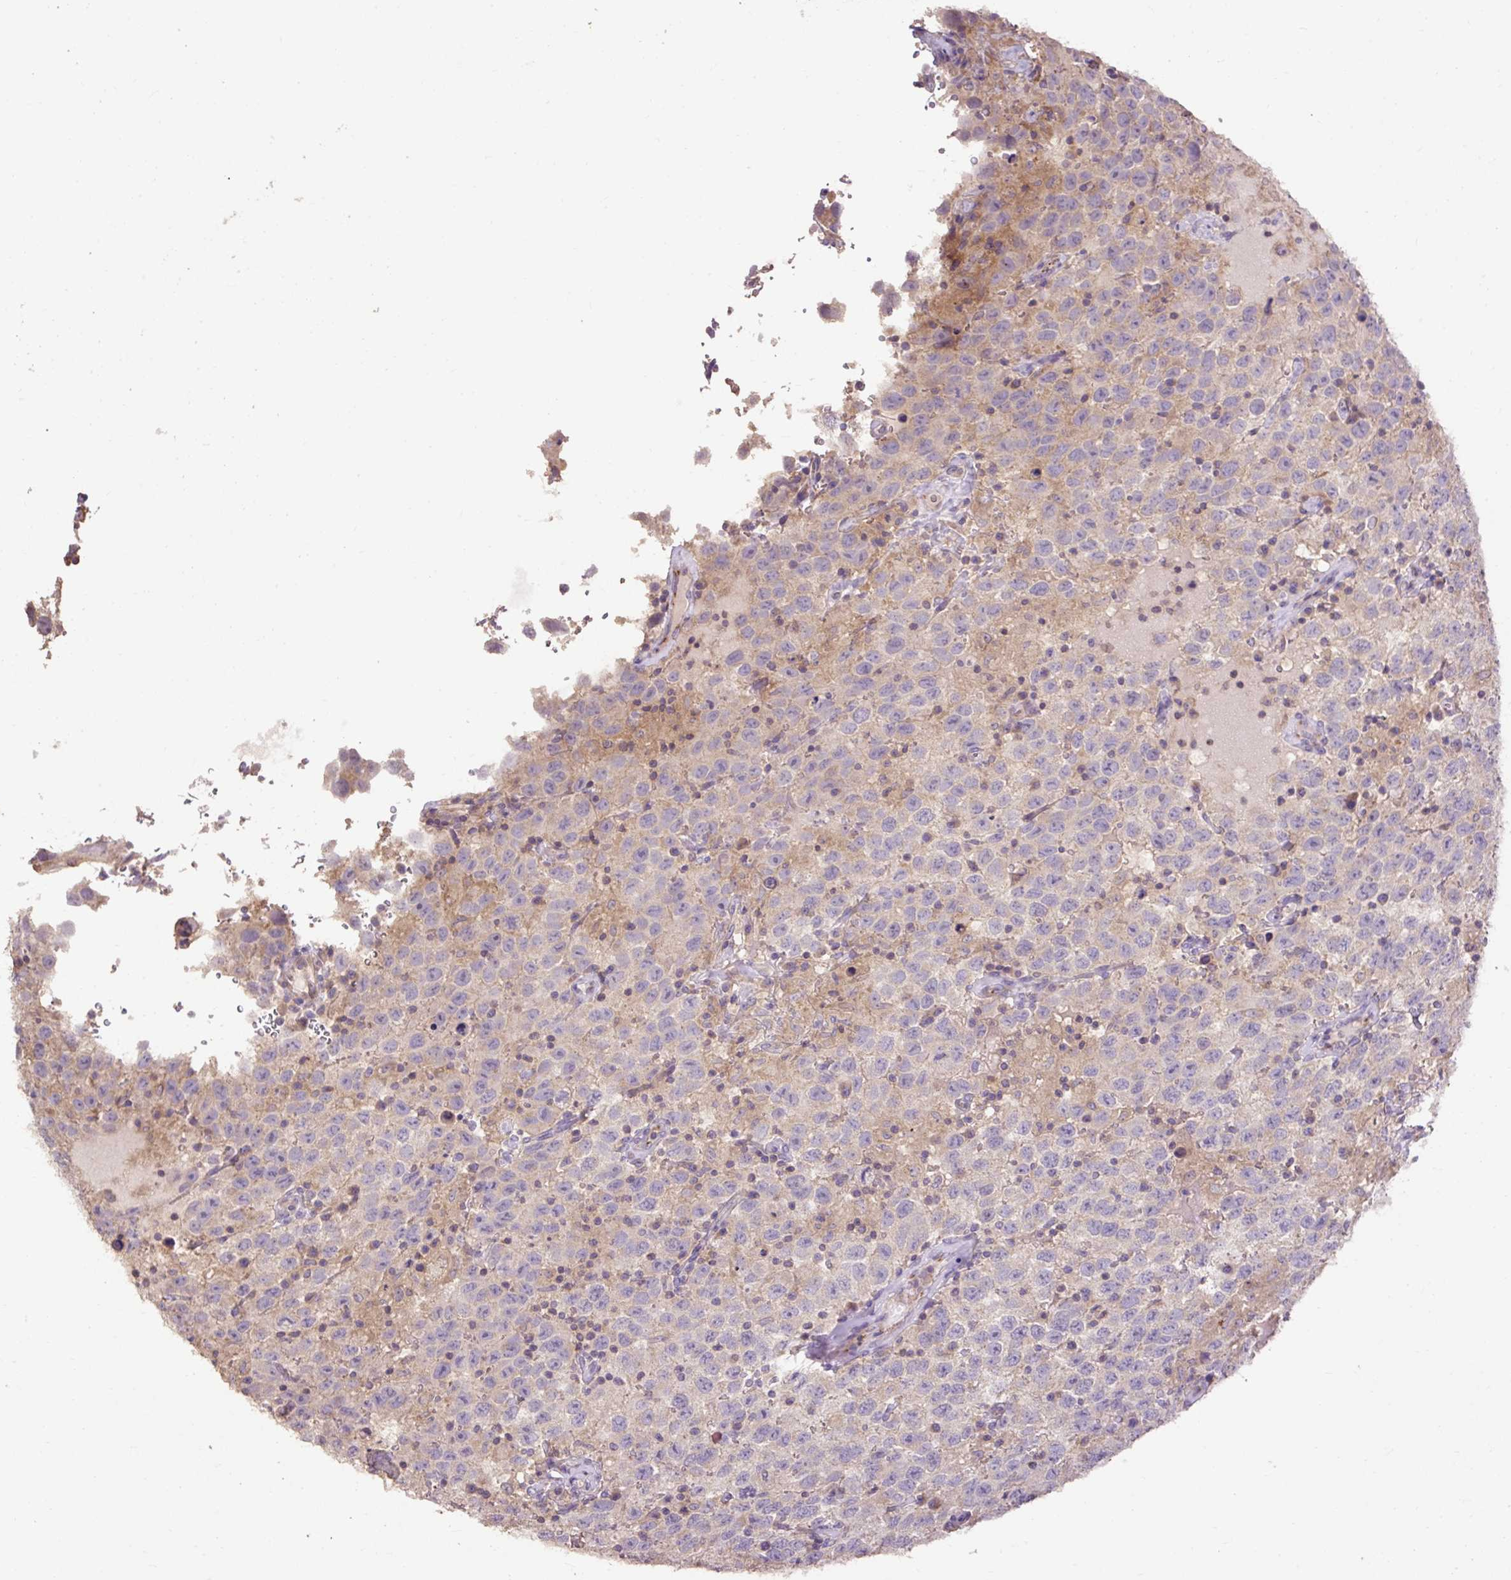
{"staining": {"intensity": "negative", "quantity": "none", "location": "none"}, "tissue": "testis cancer", "cell_type": "Tumor cells", "image_type": "cancer", "snomed": [{"axis": "morphology", "description": "Seminoma, NOS"}, {"axis": "topography", "description": "Testis"}], "caption": "Tumor cells are negative for brown protein staining in seminoma (testis).", "gene": "ABR", "patient": {"sex": "male", "age": 41}}